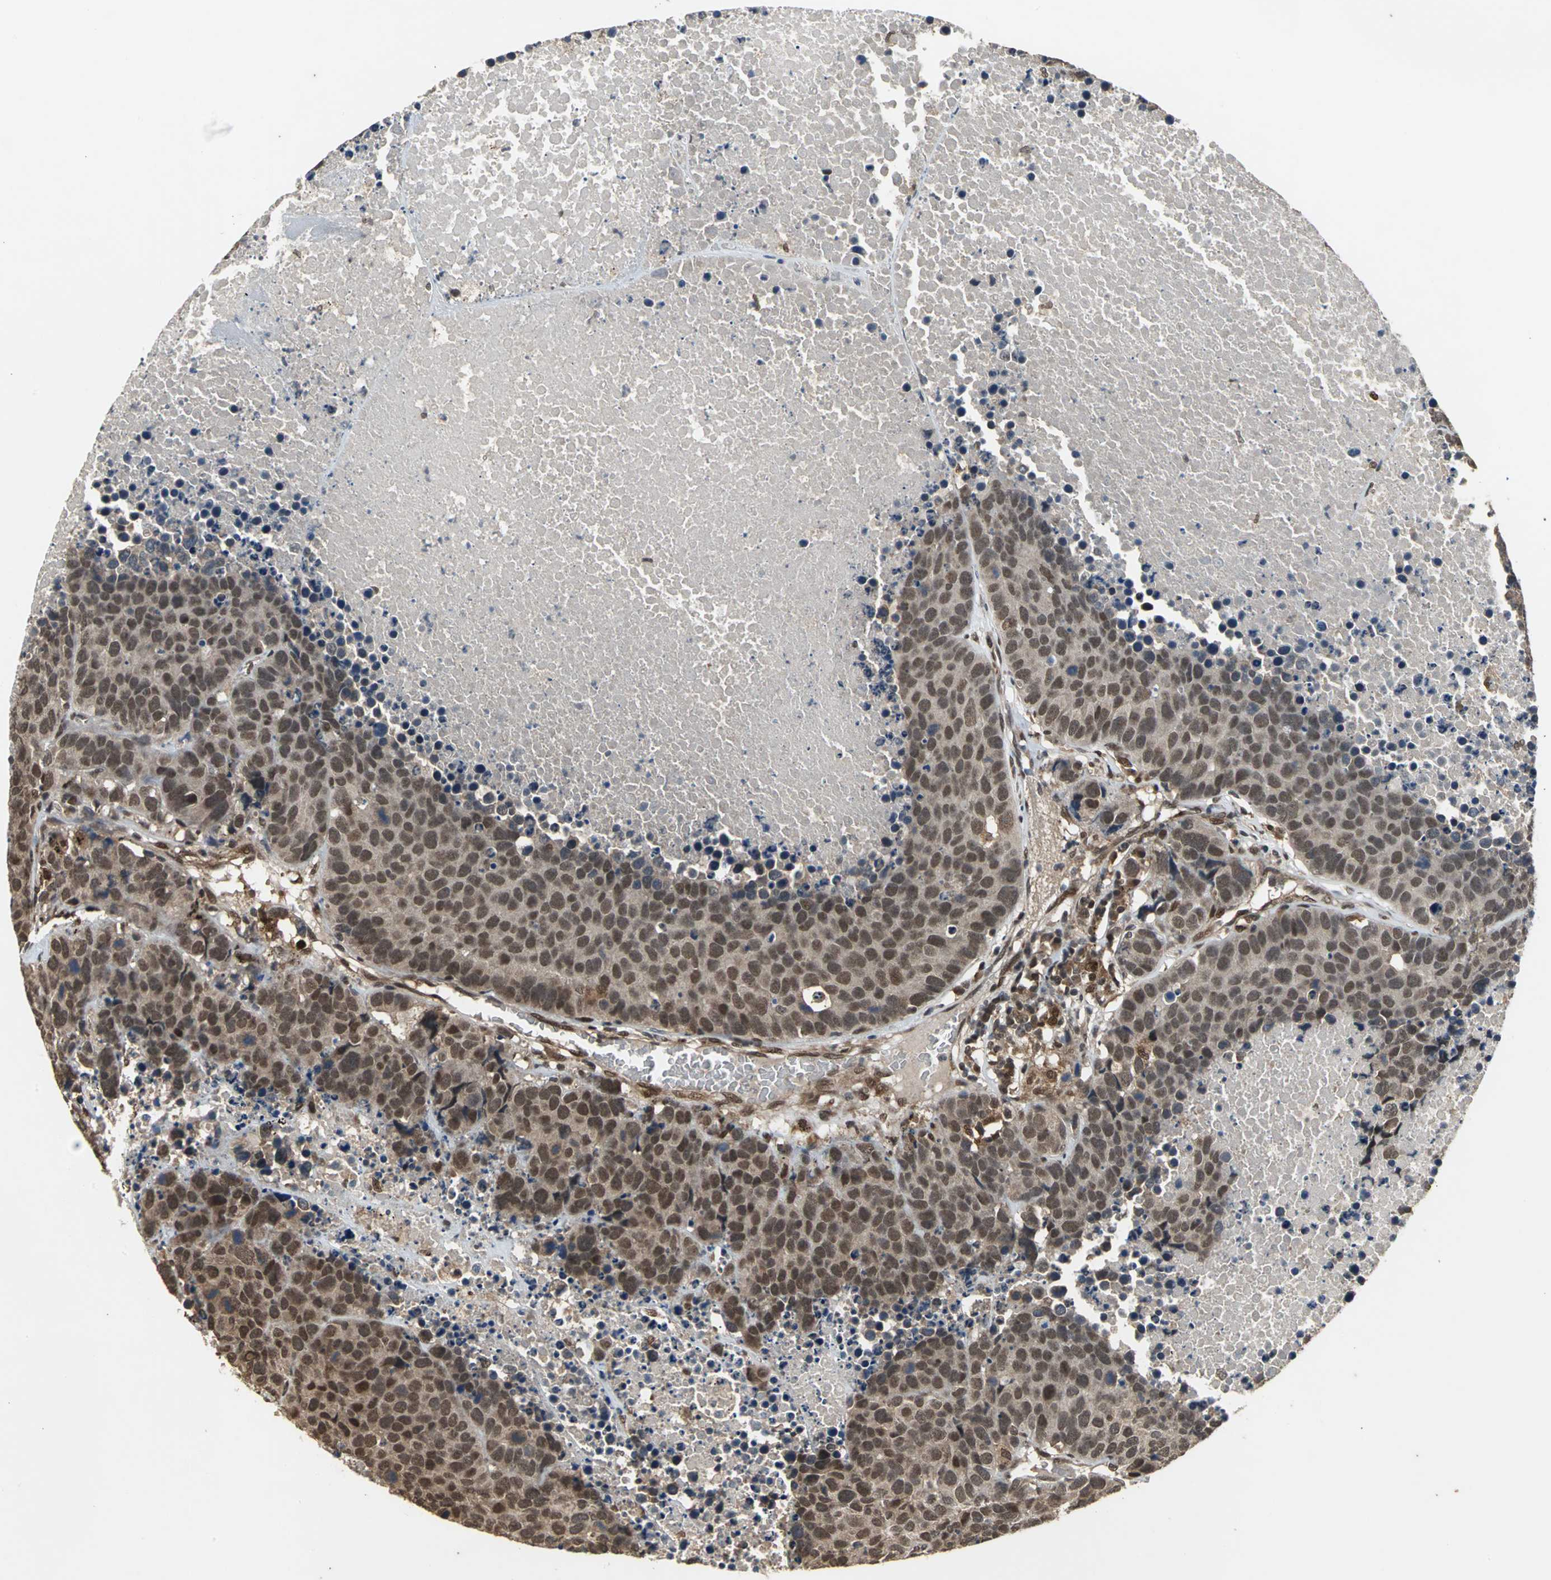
{"staining": {"intensity": "moderate", "quantity": ">75%", "location": "cytoplasmic/membranous"}, "tissue": "carcinoid", "cell_type": "Tumor cells", "image_type": "cancer", "snomed": [{"axis": "morphology", "description": "Carcinoid, malignant, NOS"}, {"axis": "topography", "description": "Lung"}], "caption": "Carcinoid (malignant) stained with a brown dye displays moderate cytoplasmic/membranous positive expression in approximately >75% of tumor cells.", "gene": "NOTCH3", "patient": {"sex": "male", "age": 60}}